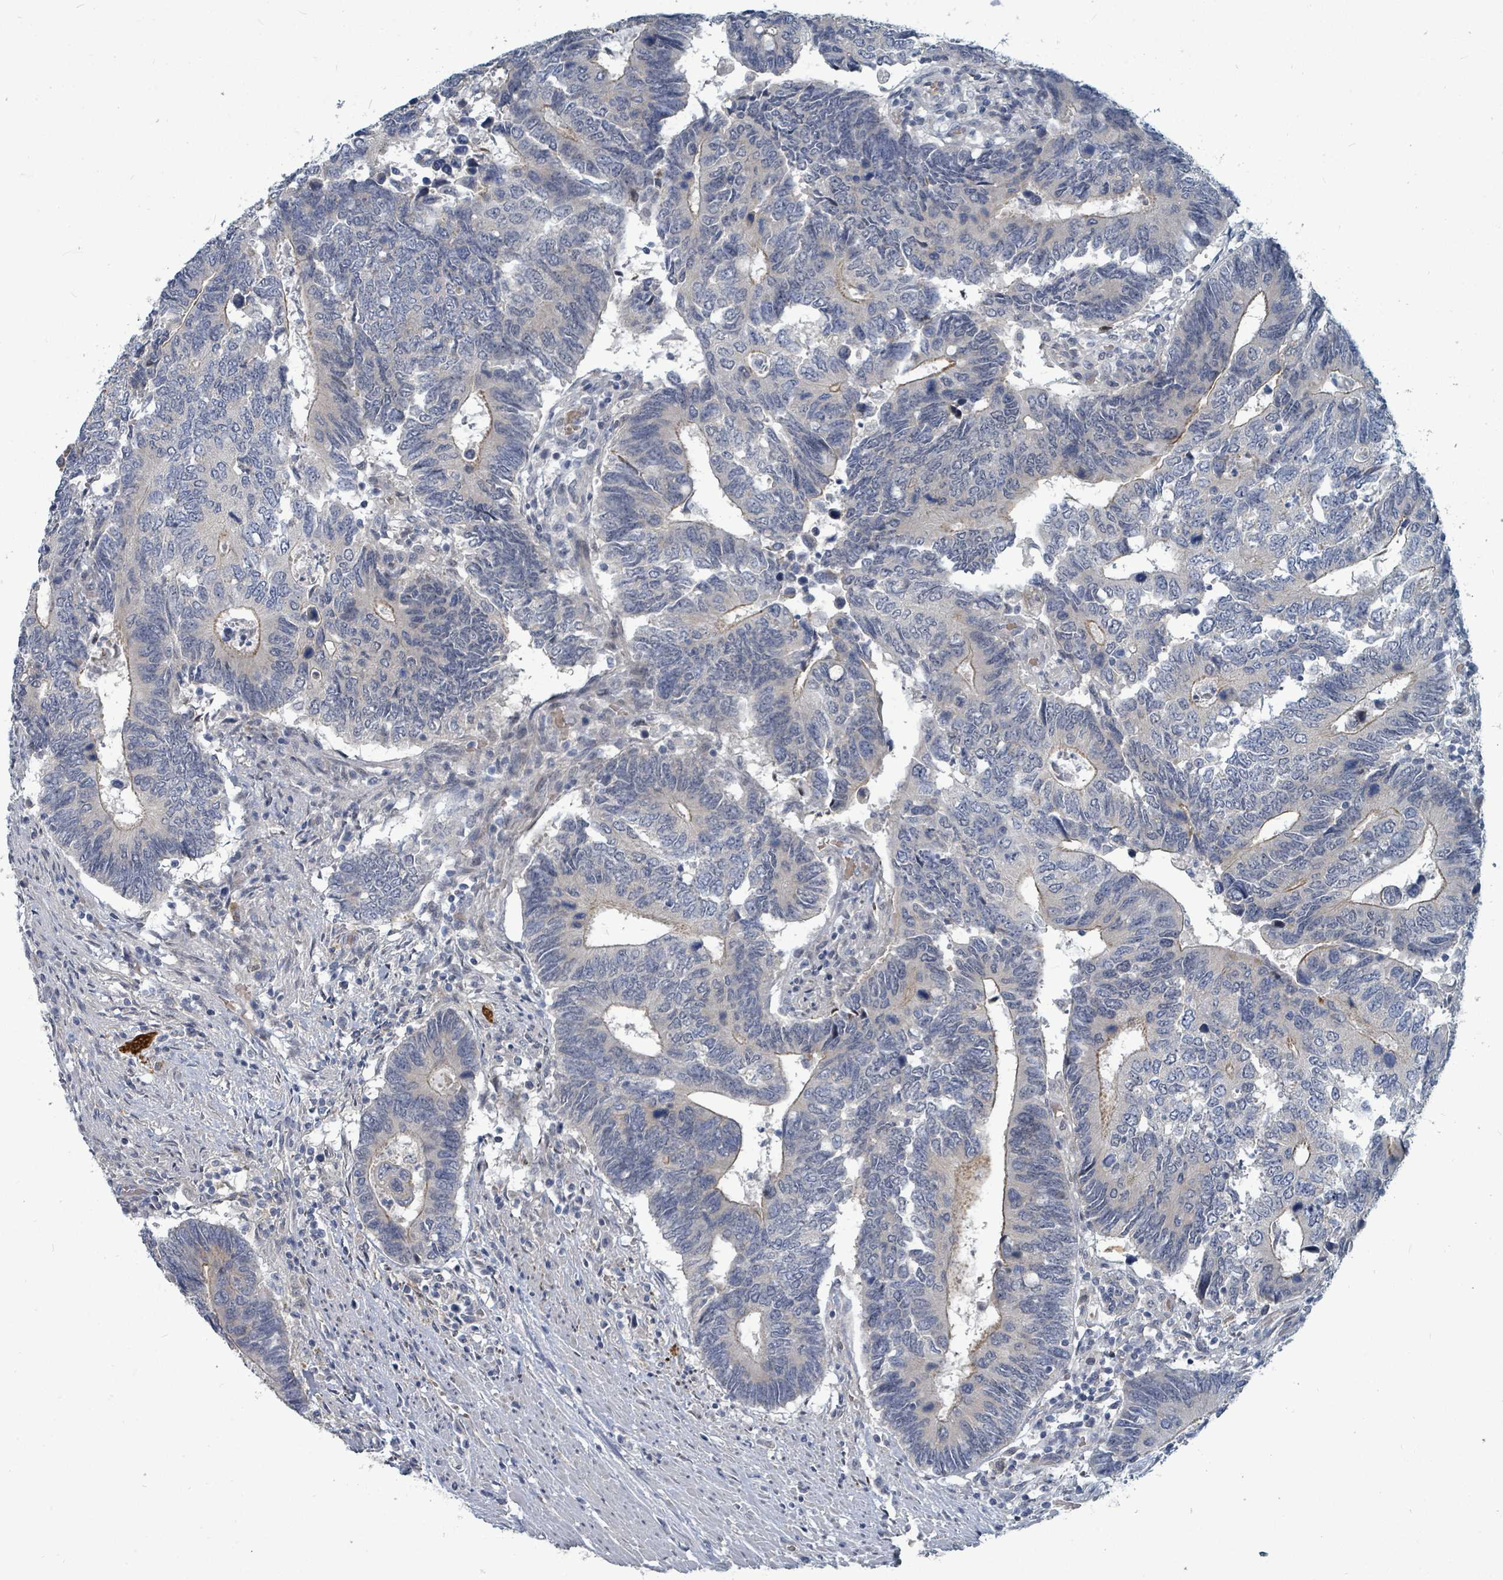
{"staining": {"intensity": "moderate", "quantity": "<25%", "location": "cytoplasmic/membranous"}, "tissue": "colorectal cancer", "cell_type": "Tumor cells", "image_type": "cancer", "snomed": [{"axis": "morphology", "description": "Adenocarcinoma, NOS"}, {"axis": "topography", "description": "Colon"}], "caption": "An immunohistochemistry histopathology image of tumor tissue is shown. Protein staining in brown shows moderate cytoplasmic/membranous positivity in colorectal adenocarcinoma within tumor cells.", "gene": "TRDMT1", "patient": {"sex": "male", "age": 87}}